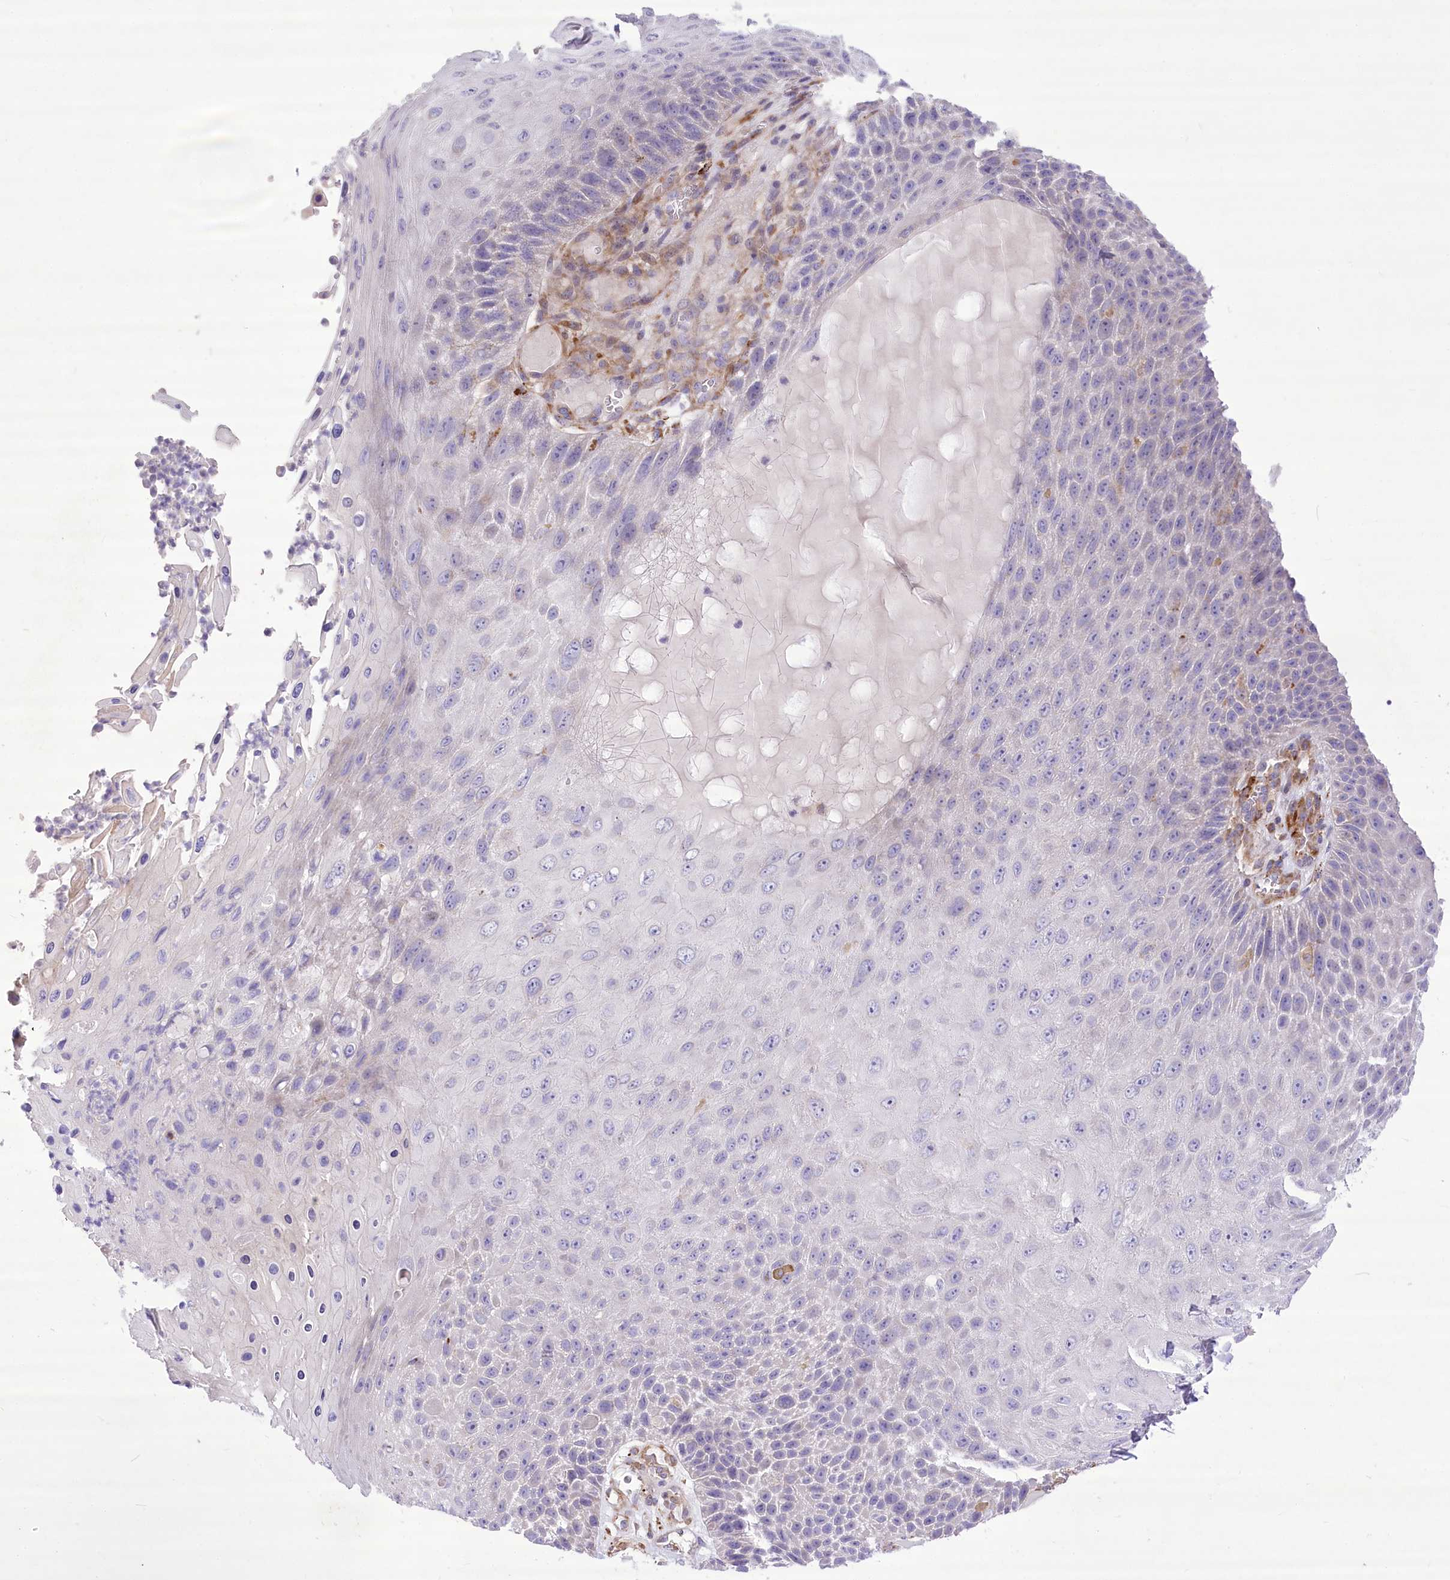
{"staining": {"intensity": "negative", "quantity": "none", "location": "none"}, "tissue": "skin cancer", "cell_type": "Tumor cells", "image_type": "cancer", "snomed": [{"axis": "morphology", "description": "Squamous cell carcinoma, NOS"}, {"axis": "topography", "description": "Skin"}], "caption": "DAB (3,3'-diaminobenzidine) immunohistochemical staining of human skin cancer (squamous cell carcinoma) reveals no significant staining in tumor cells.", "gene": "ANGPTL3", "patient": {"sex": "female", "age": 88}}